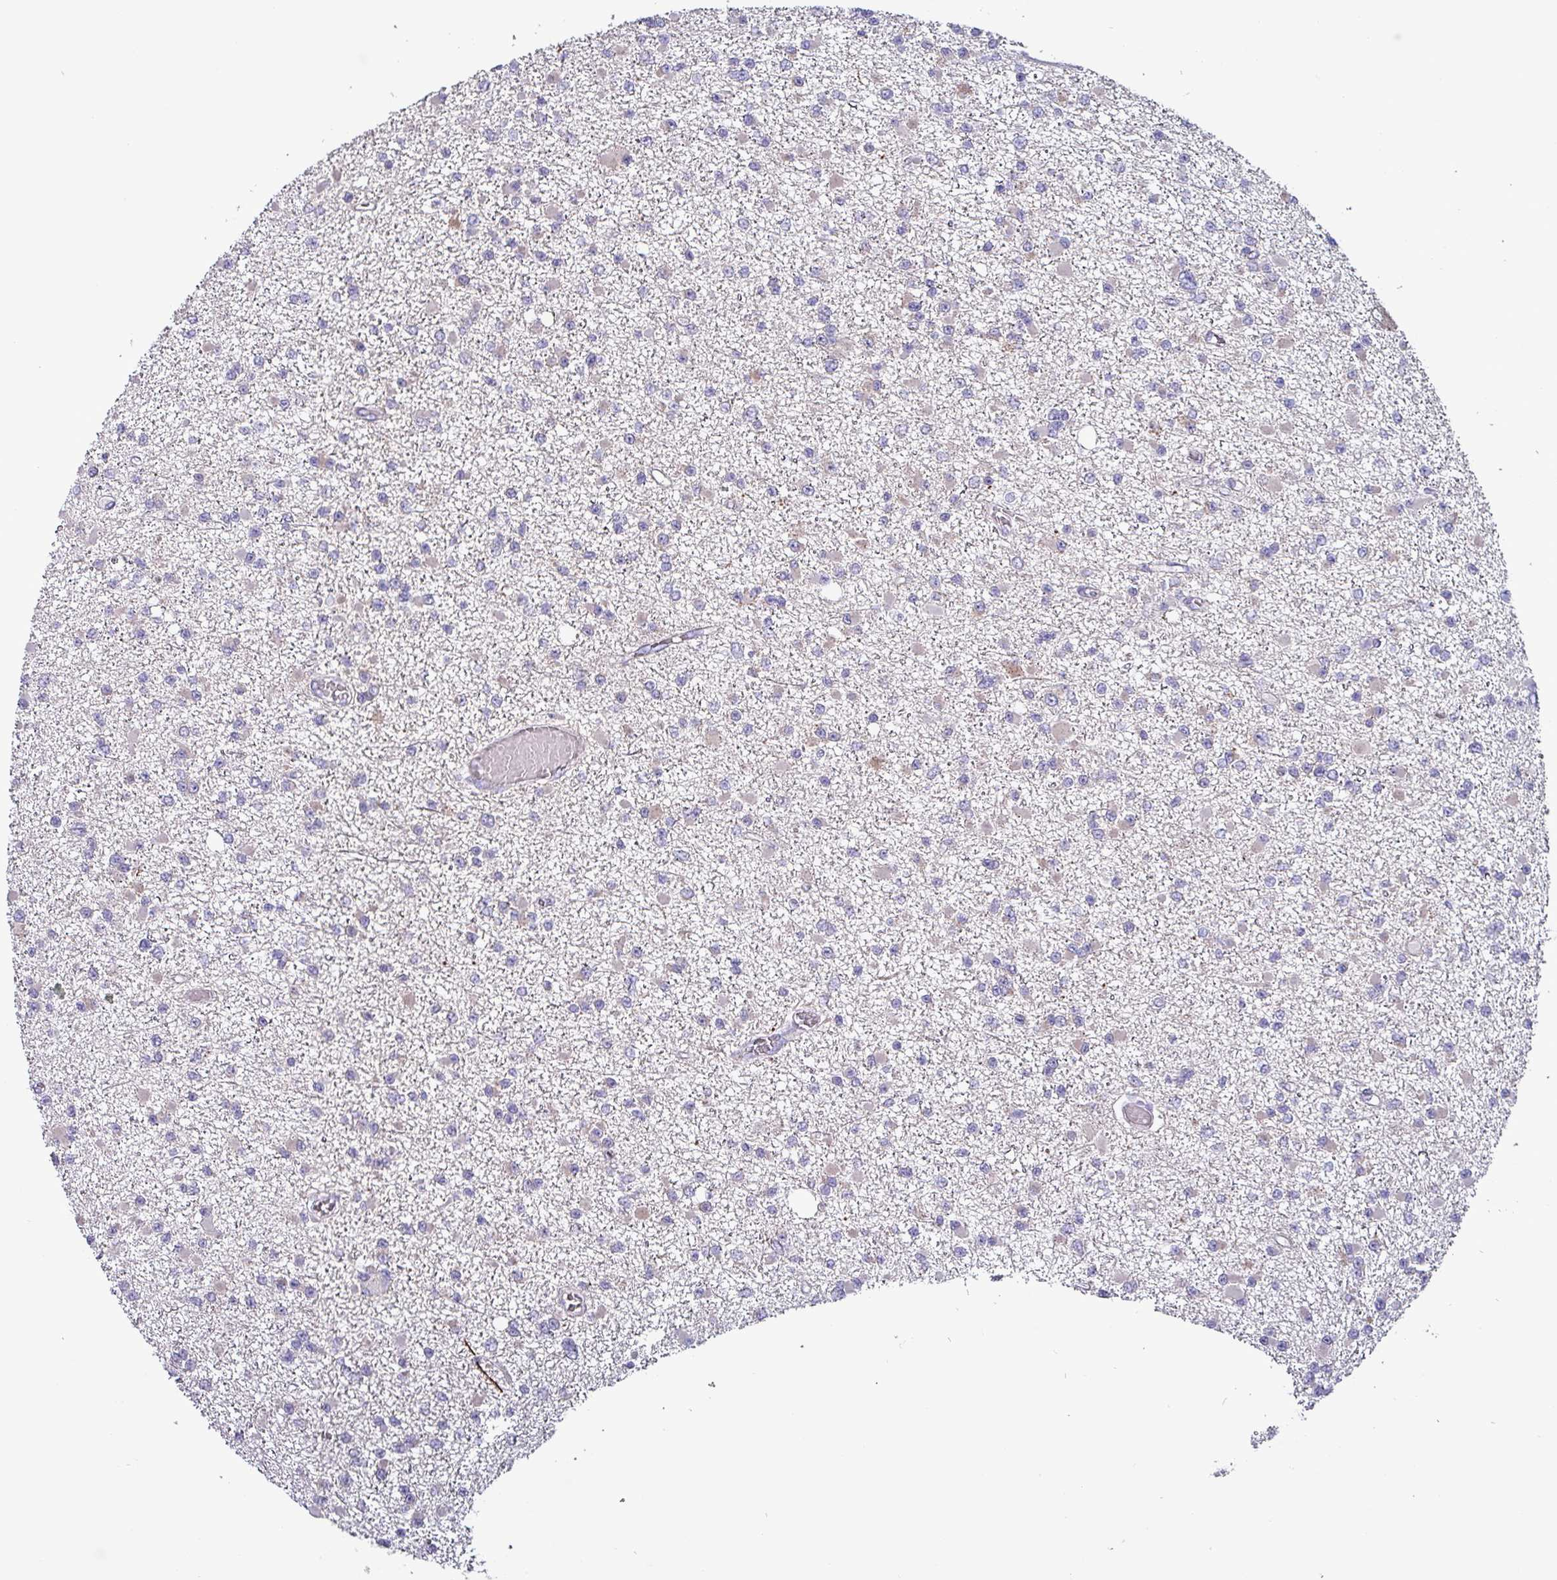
{"staining": {"intensity": "negative", "quantity": "none", "location": "none"}, "tissue": "glioma", "cell_type": "Tumor cells", "image_type": "cancer", "snomed": [{"axis": "morphology", "description": "Glioma, malignant, Low grade"}, {"axis": "topography", "description": "Brain"}], "caption": "Micrograph shows no protein positivity in tumor cells of malignant glioma (low-grade) tissue.", "gene": "HSD3B7", "patient": {"sex": "female", "age": 22}}